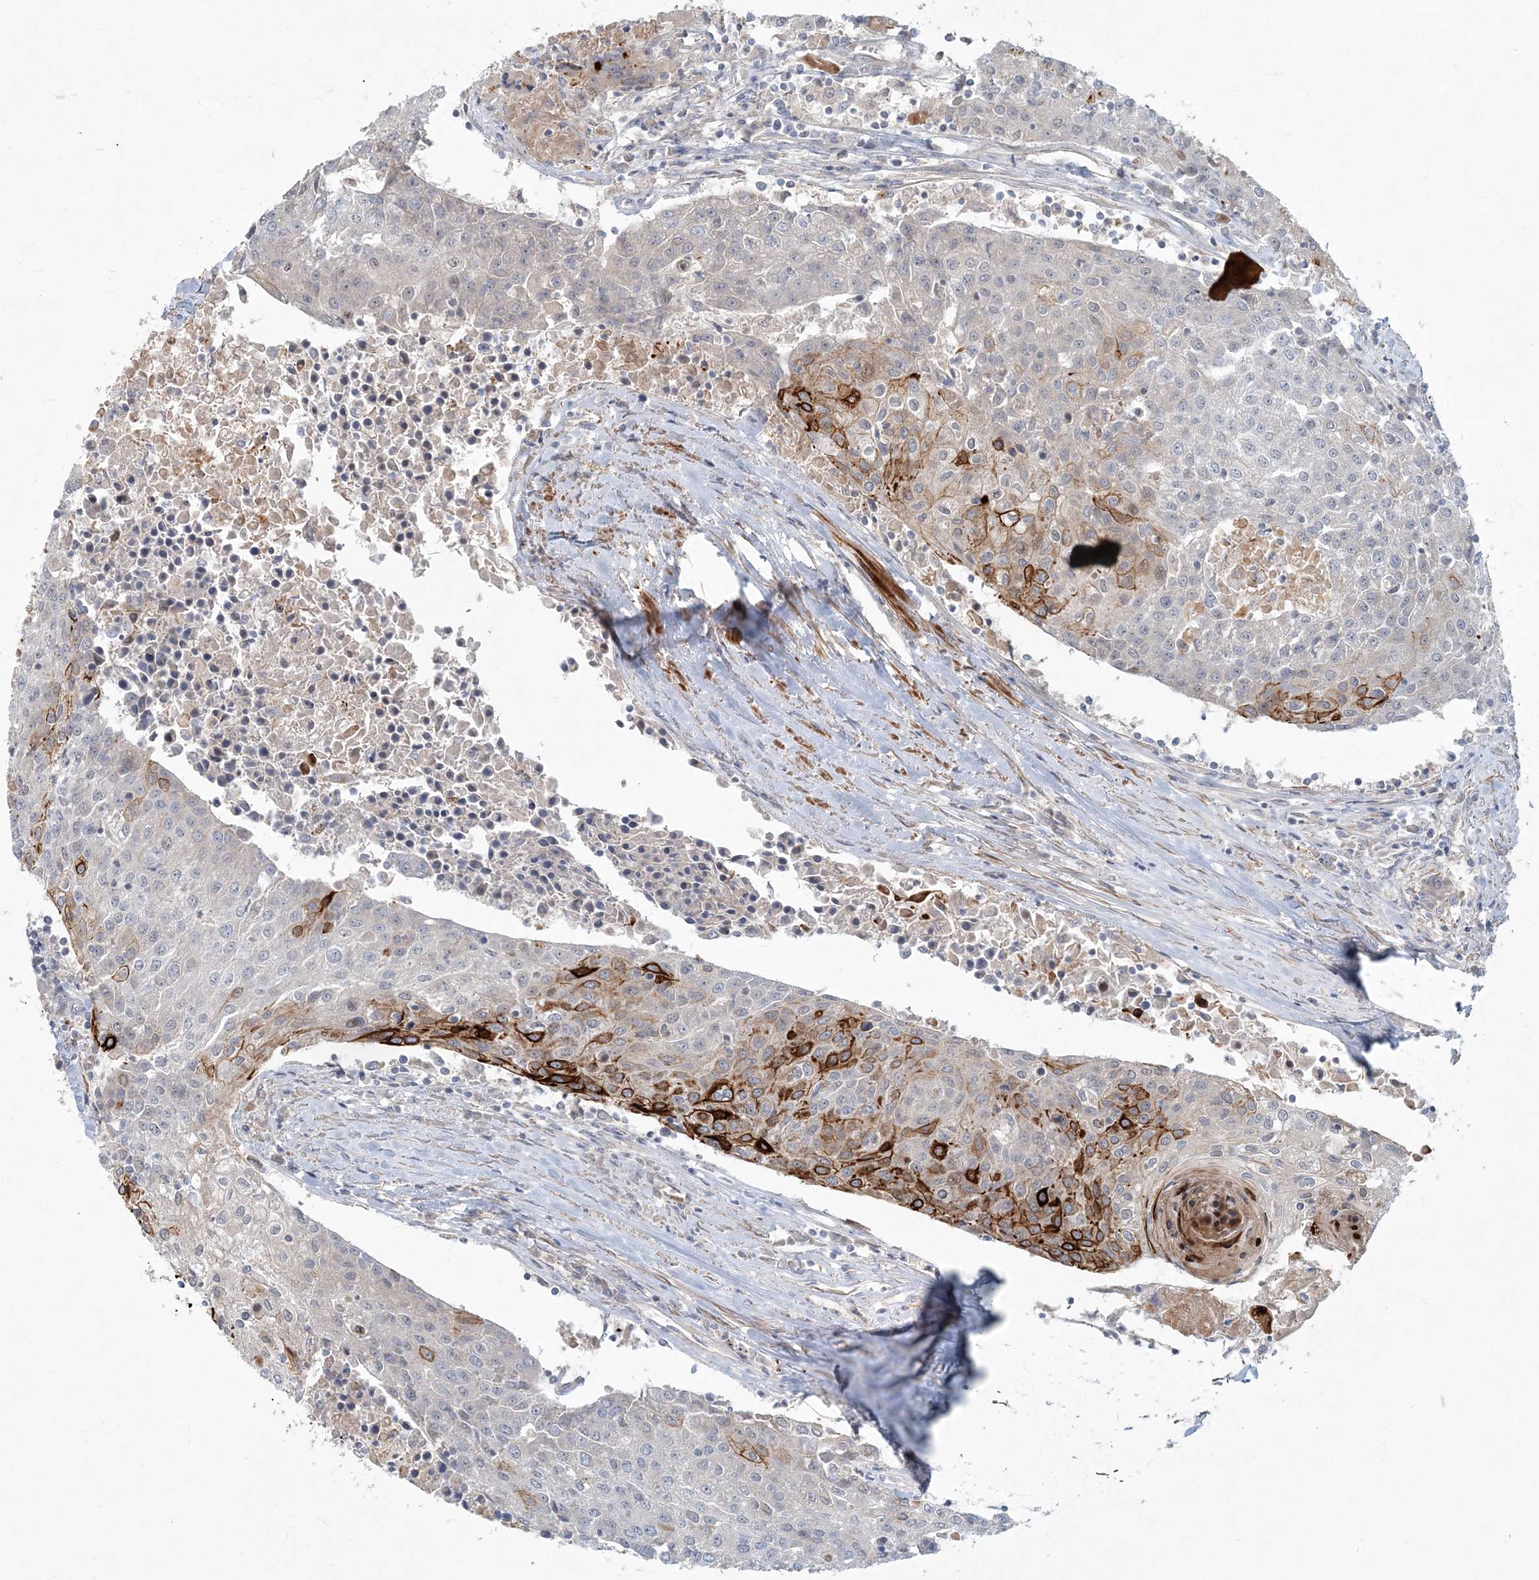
{"staining": {"intensity": "strong", "quantity": "<25%", "location": "cytoplasmic/membranous"}, "tissue": "urothelial cancer", "cell_type": "Tumor cells", "image_type": "cancer", "snomed": [{"axis": "morphology", "description": "Urothelial carcinoma, High grade"}, {"axis": "topography", "description": "Urinary bladder"}], "caption": "IHC of urothelial cancer displays medium levels of strong cytoplasmic/membranous staining in approximately <25% of tumor cells.", "gene": "ARHGEF38", "patient": {"sex": "female", "age": 85}}